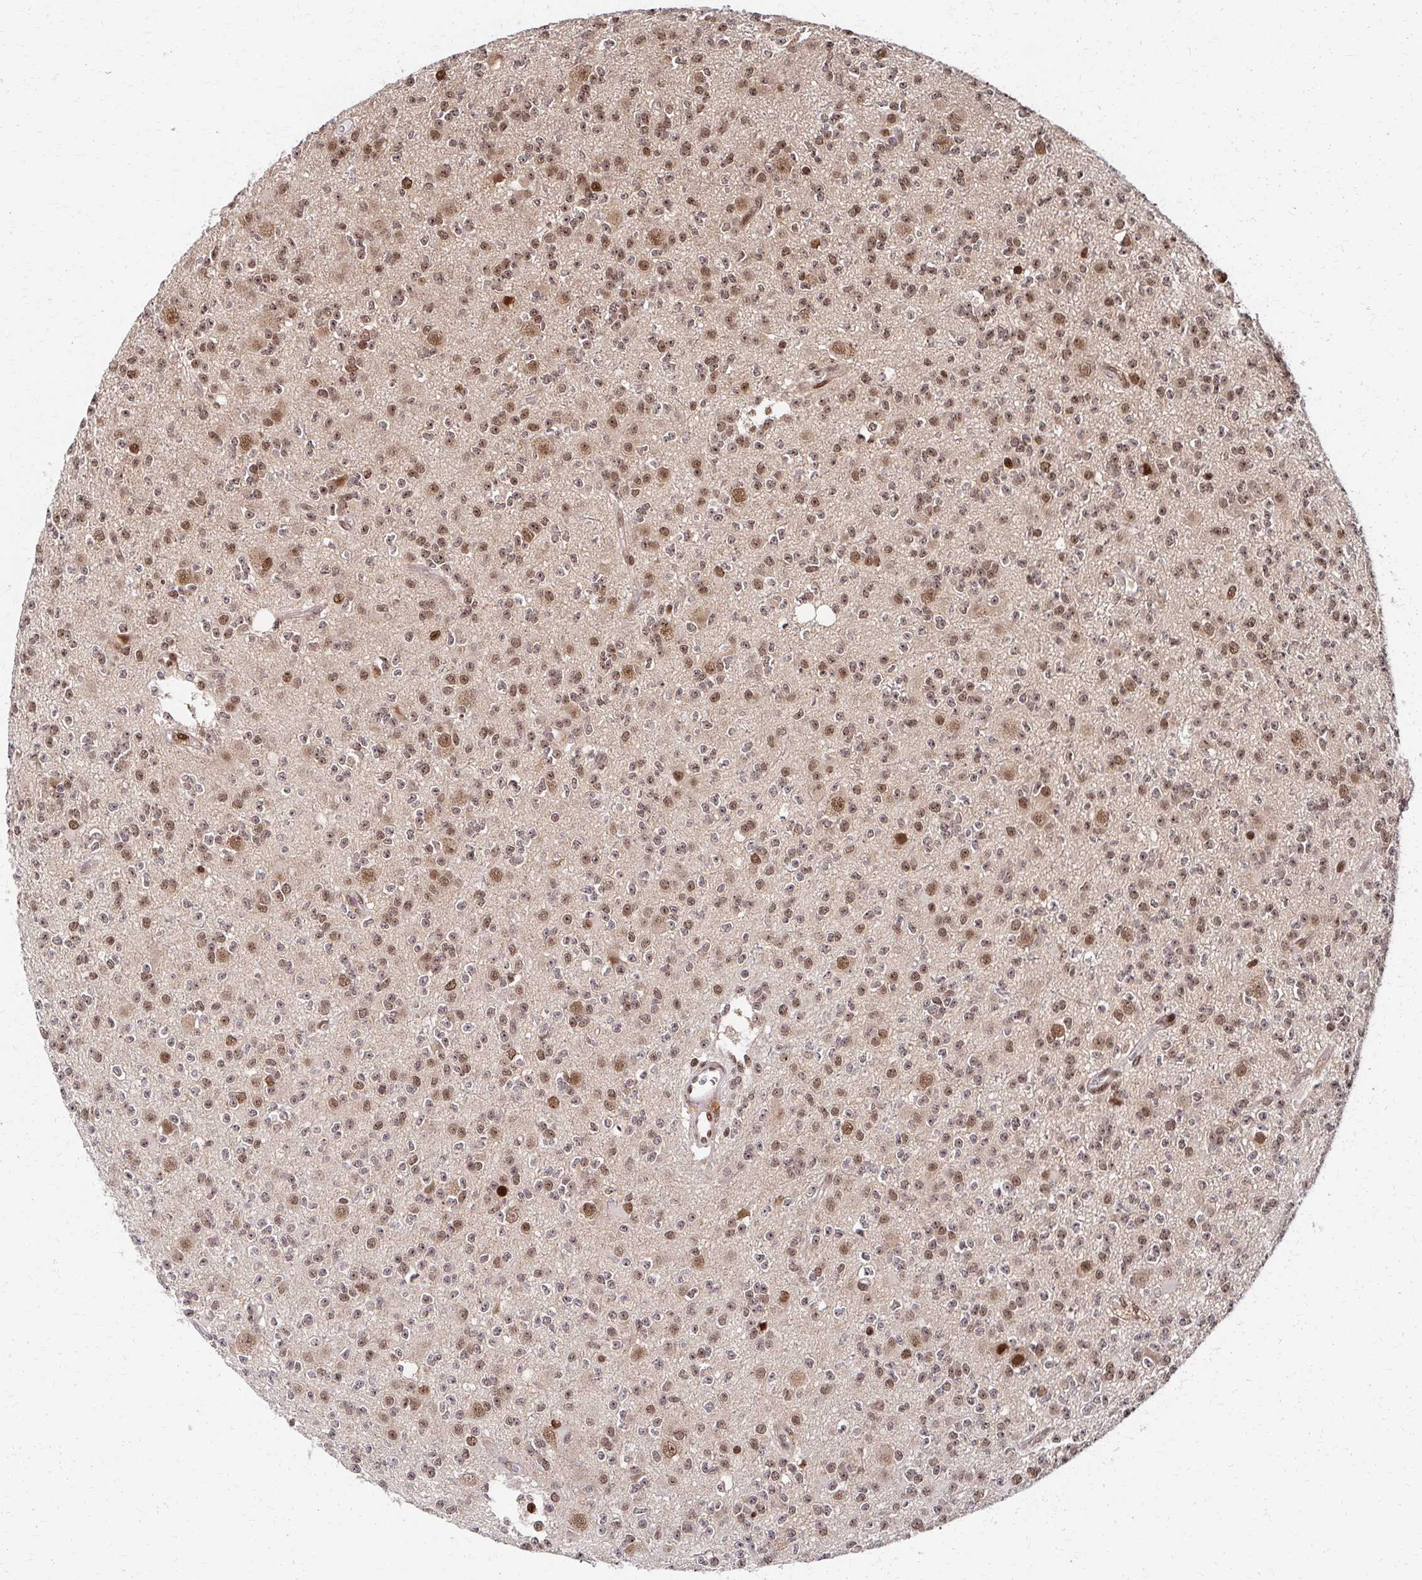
{"staining": {"intensity": "moderate", "quantity": ">75%", "location": "cytoplasmic/membranous,nuclear"}, "tissue": "glioma", "cell_type": "Tumor cells", "image_type": "cancer", "snomed": [{"axis": "morphology", "description": "Glioma, malignant, High grade"}, {"axis": "topography", "description": "Brain"}], "caption": "This is a histology image of immunohistochemistry staining of high-grade glioma (malignant), which shows moderate expression in the cytoplasmic/membranous and nuclear of tumor cells.", "gene": "PSMD7", "patient": {"sex": "male", "age": 36}}